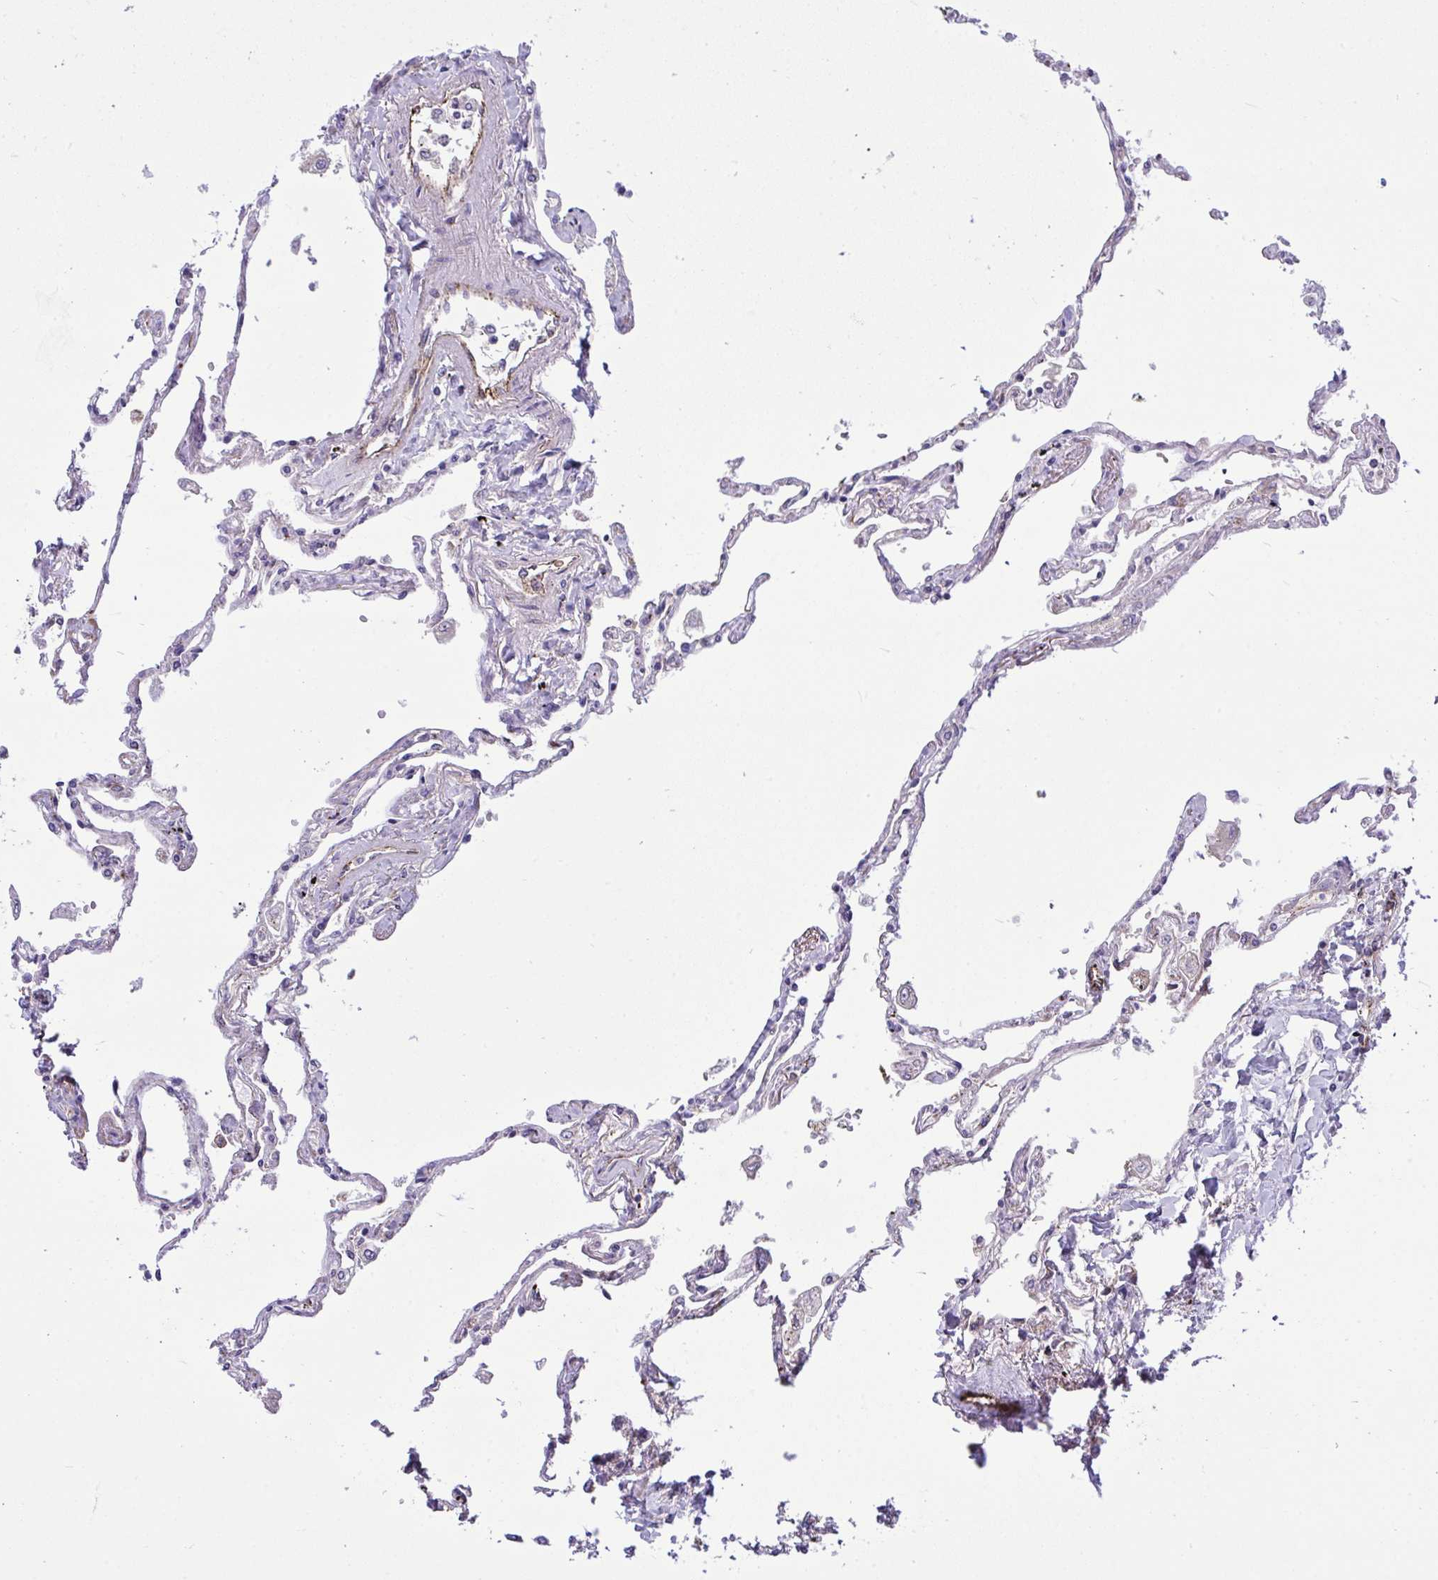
{"staining": {"intensity": "negative", "quantity": "none", "location": "none"}, "tissue": "lung", "cell_type": "Alveolar cells", "image_type": "normal", "snomed": [{"axis": "morphology", "description": "Normal tissue, NOS"}, {"axis": "topography", "description": "Lung"}], "caption": "An image of lung stained for a protein demonstrates no brown staining in alveolar cells.", "gene": "CD101", "patient": {"sex": "female", "age": 67}}